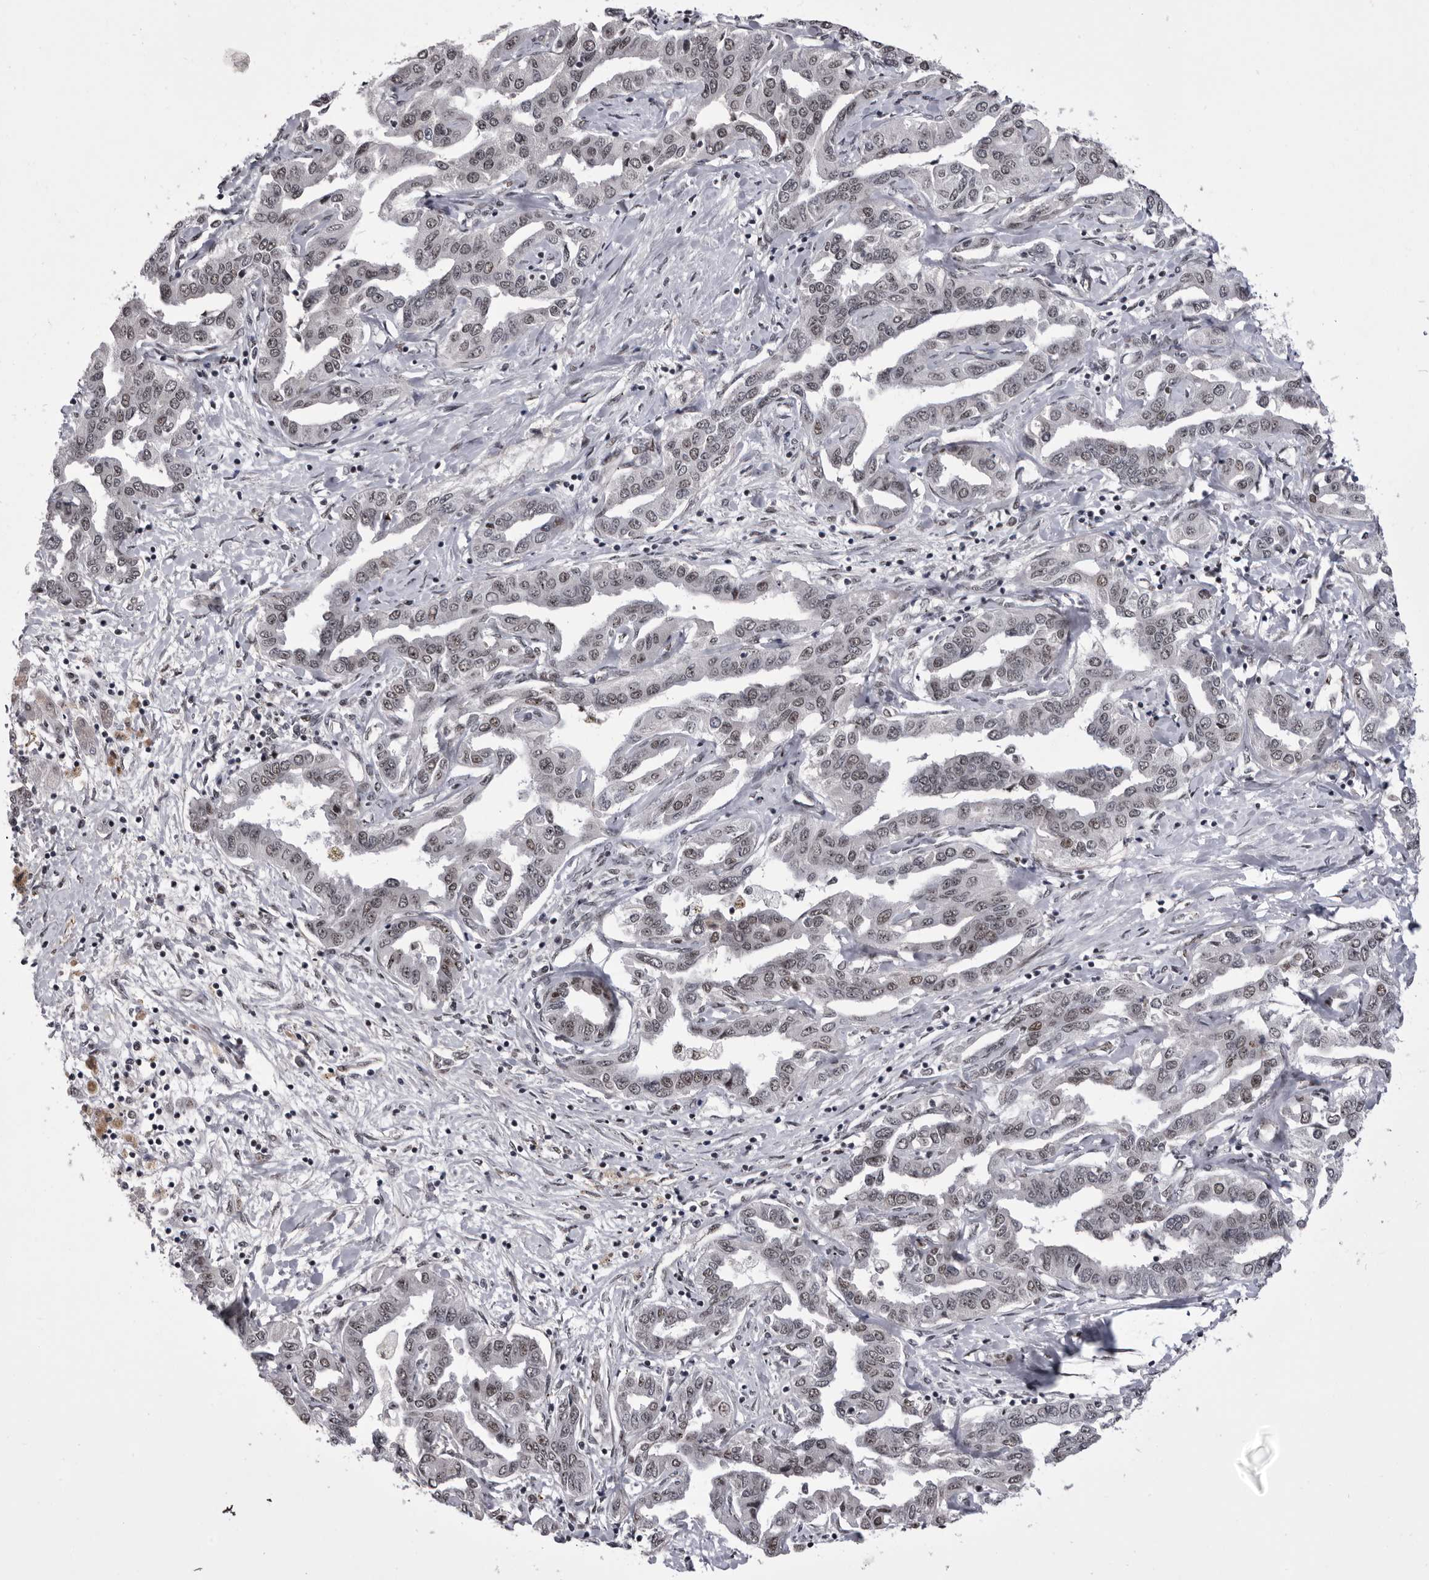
{"staining": {"intensity": "weak", "quantity": "<25%", "location": "nuclear"}, "tissue": "liver cancer", "cell_type": "Tumor cells", "image_type": "cancer", "snomed": [{"axis": "morphology", "description": "Cholangiocarcinoma"}, {"axis": "topography", "description": "Liver"}], "caption": "Immunohistochemistry of cholangiocarcinoma (liver) reveals no positivity in tumor cells.", "gene": "PRPF3", "patient": {"sex": "male", "age": 59}}